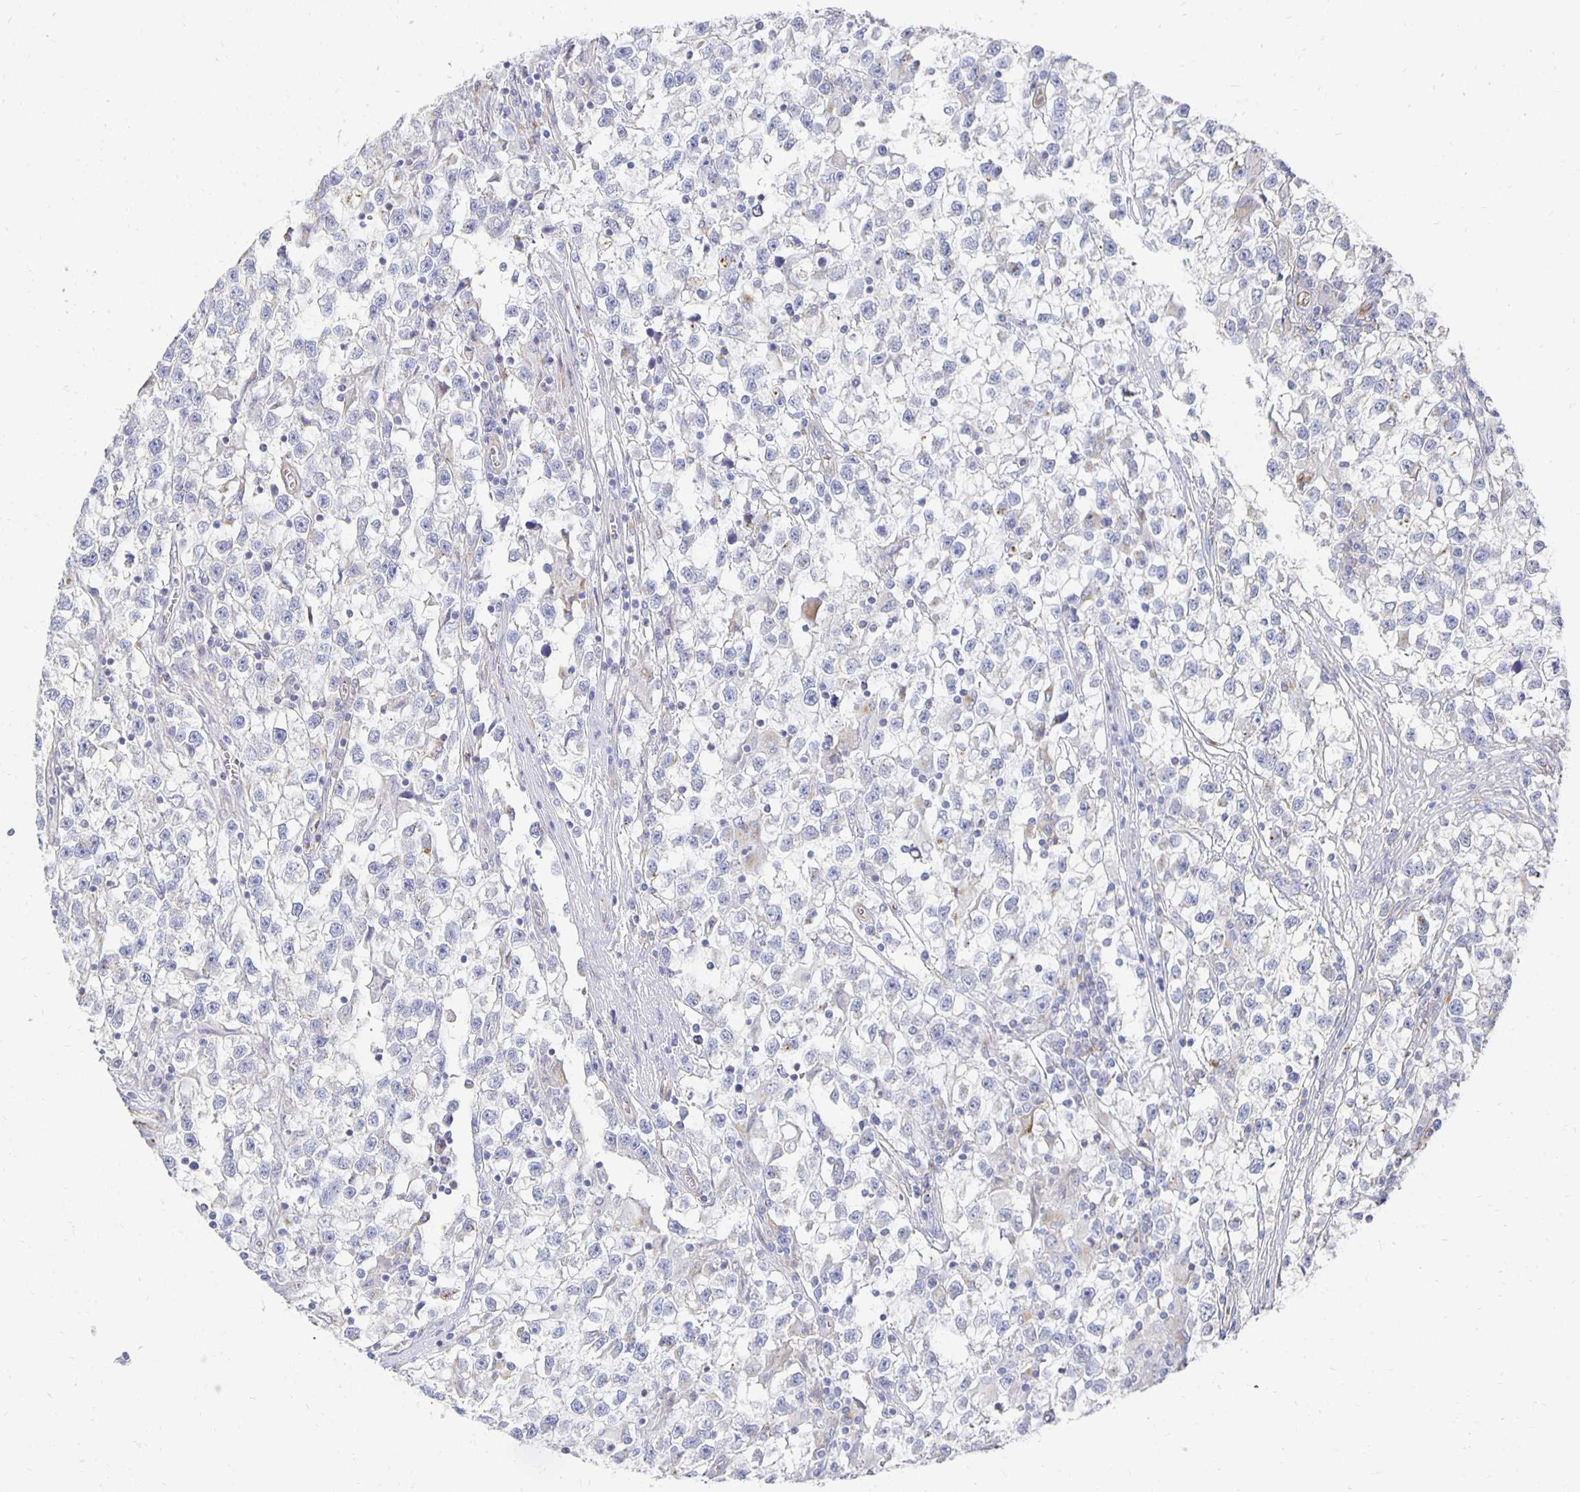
{"staining": {"intensity": "negative", "quantity": "none", "location": "none"}, "tissue": "testis cancer", "cell_type": "Tumor cells", "image_type": "cancer", "snomed": [{"axis": "morphology", "description": "Seminoma, NOS"}, {"axis": "topography", "description": "Testis"}], "caption": "Histopathology image shows no significant protein positivity in tumor cells of testis seminoma.", "gene": "TAAR1", "patient": {"sex": "male", "age": 31}}